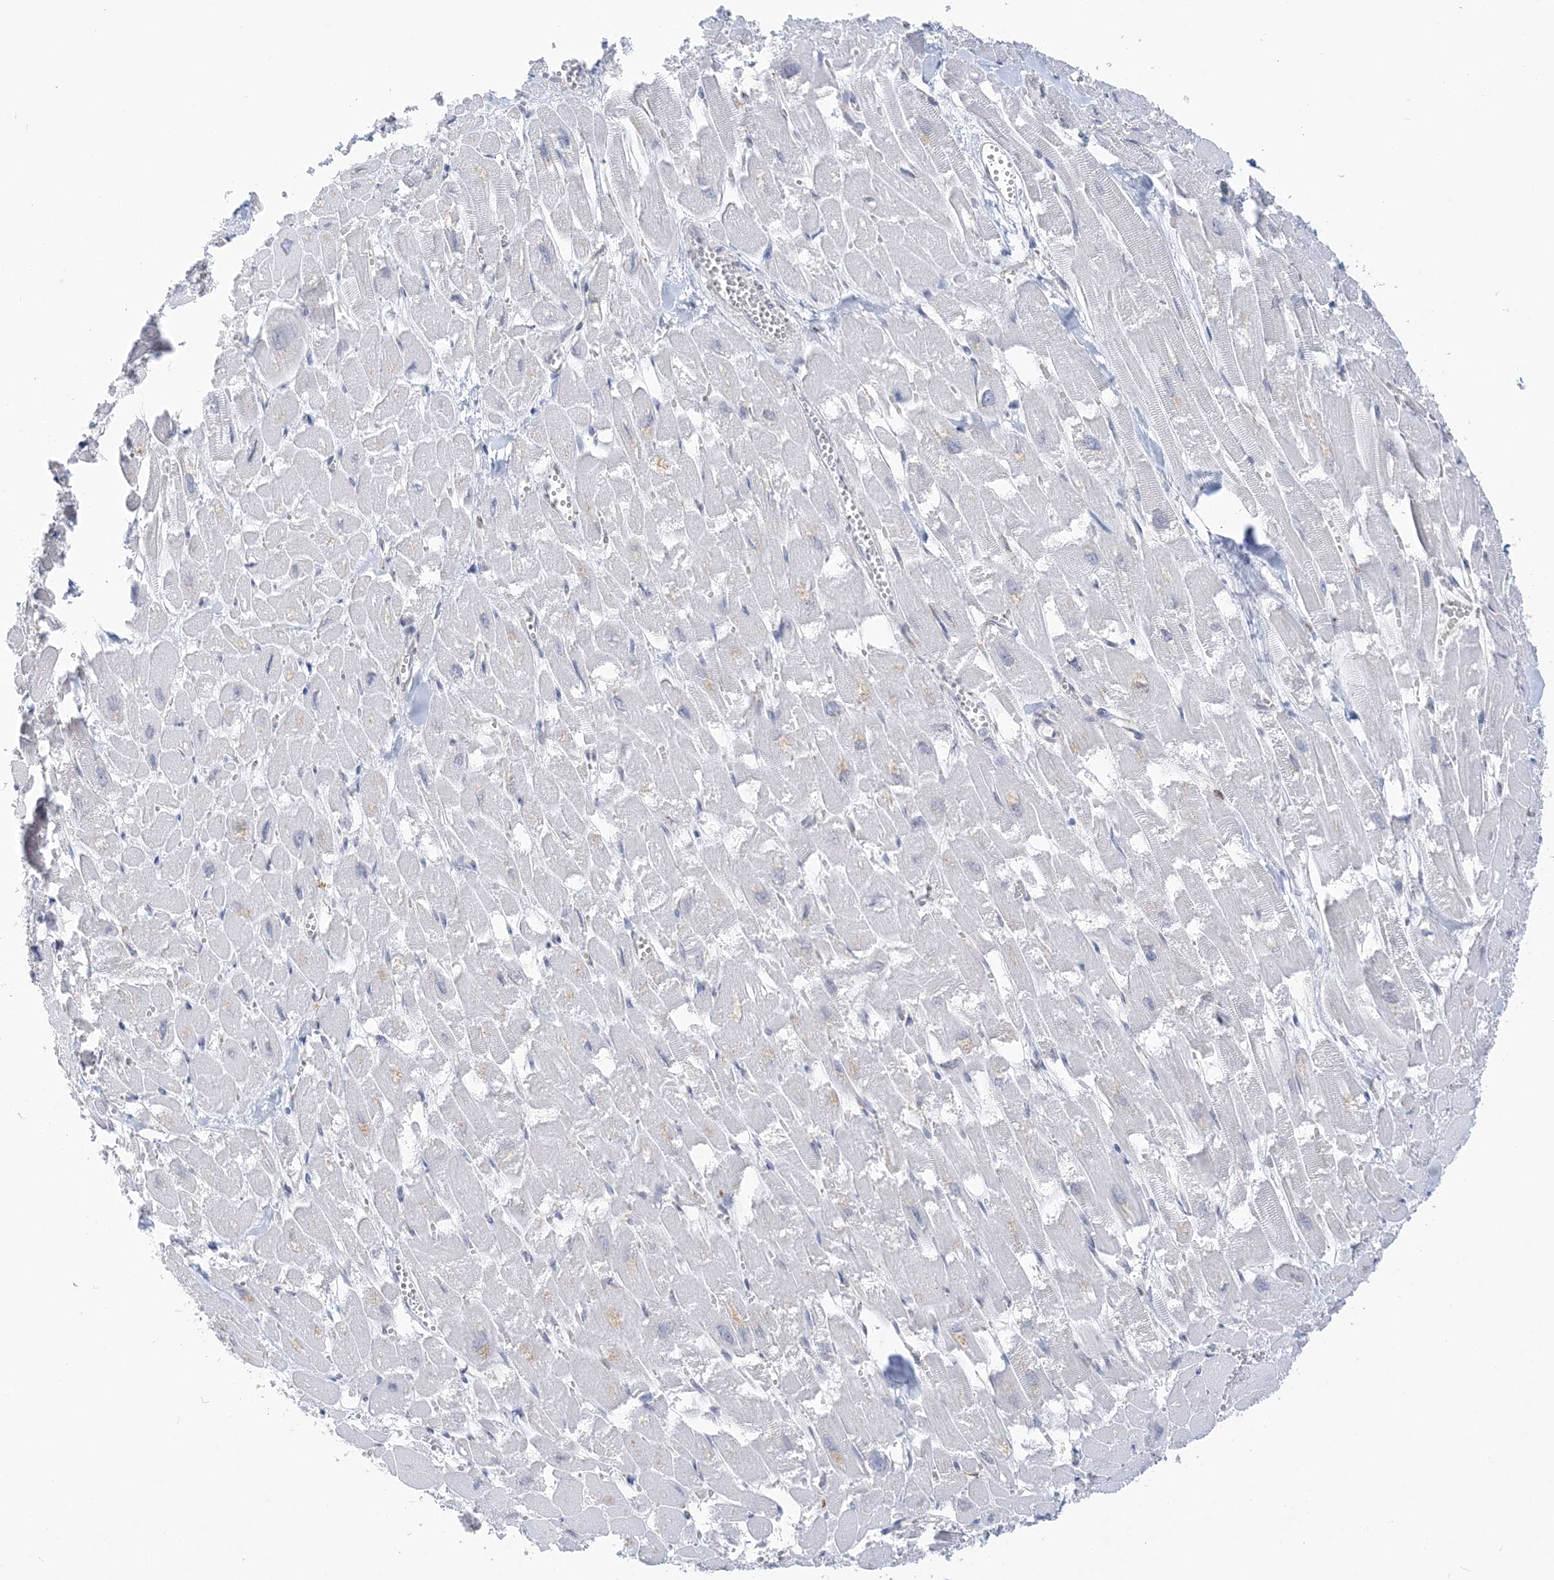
{"staining": {"intensity": "negative", "quantity": "none", "location": "none"}, "tissue": "heart muscle", "cell_type": "Cardiomyocytes", "image_type": "normal", "snomed": [{"axis": "morphology", "description": "Normal tissue, NOS"}, {"axis": "topography", "description": "Heart"}], "caption": "A high-resolution image shows IHC staining of benign heart muscle, which shows no significant staining in cardiomyocytes. (IHC, brightfield microscopy, high magnification).", "gene": "PLEKHG4B", "patient": {"sex": "male", "age": 54}}